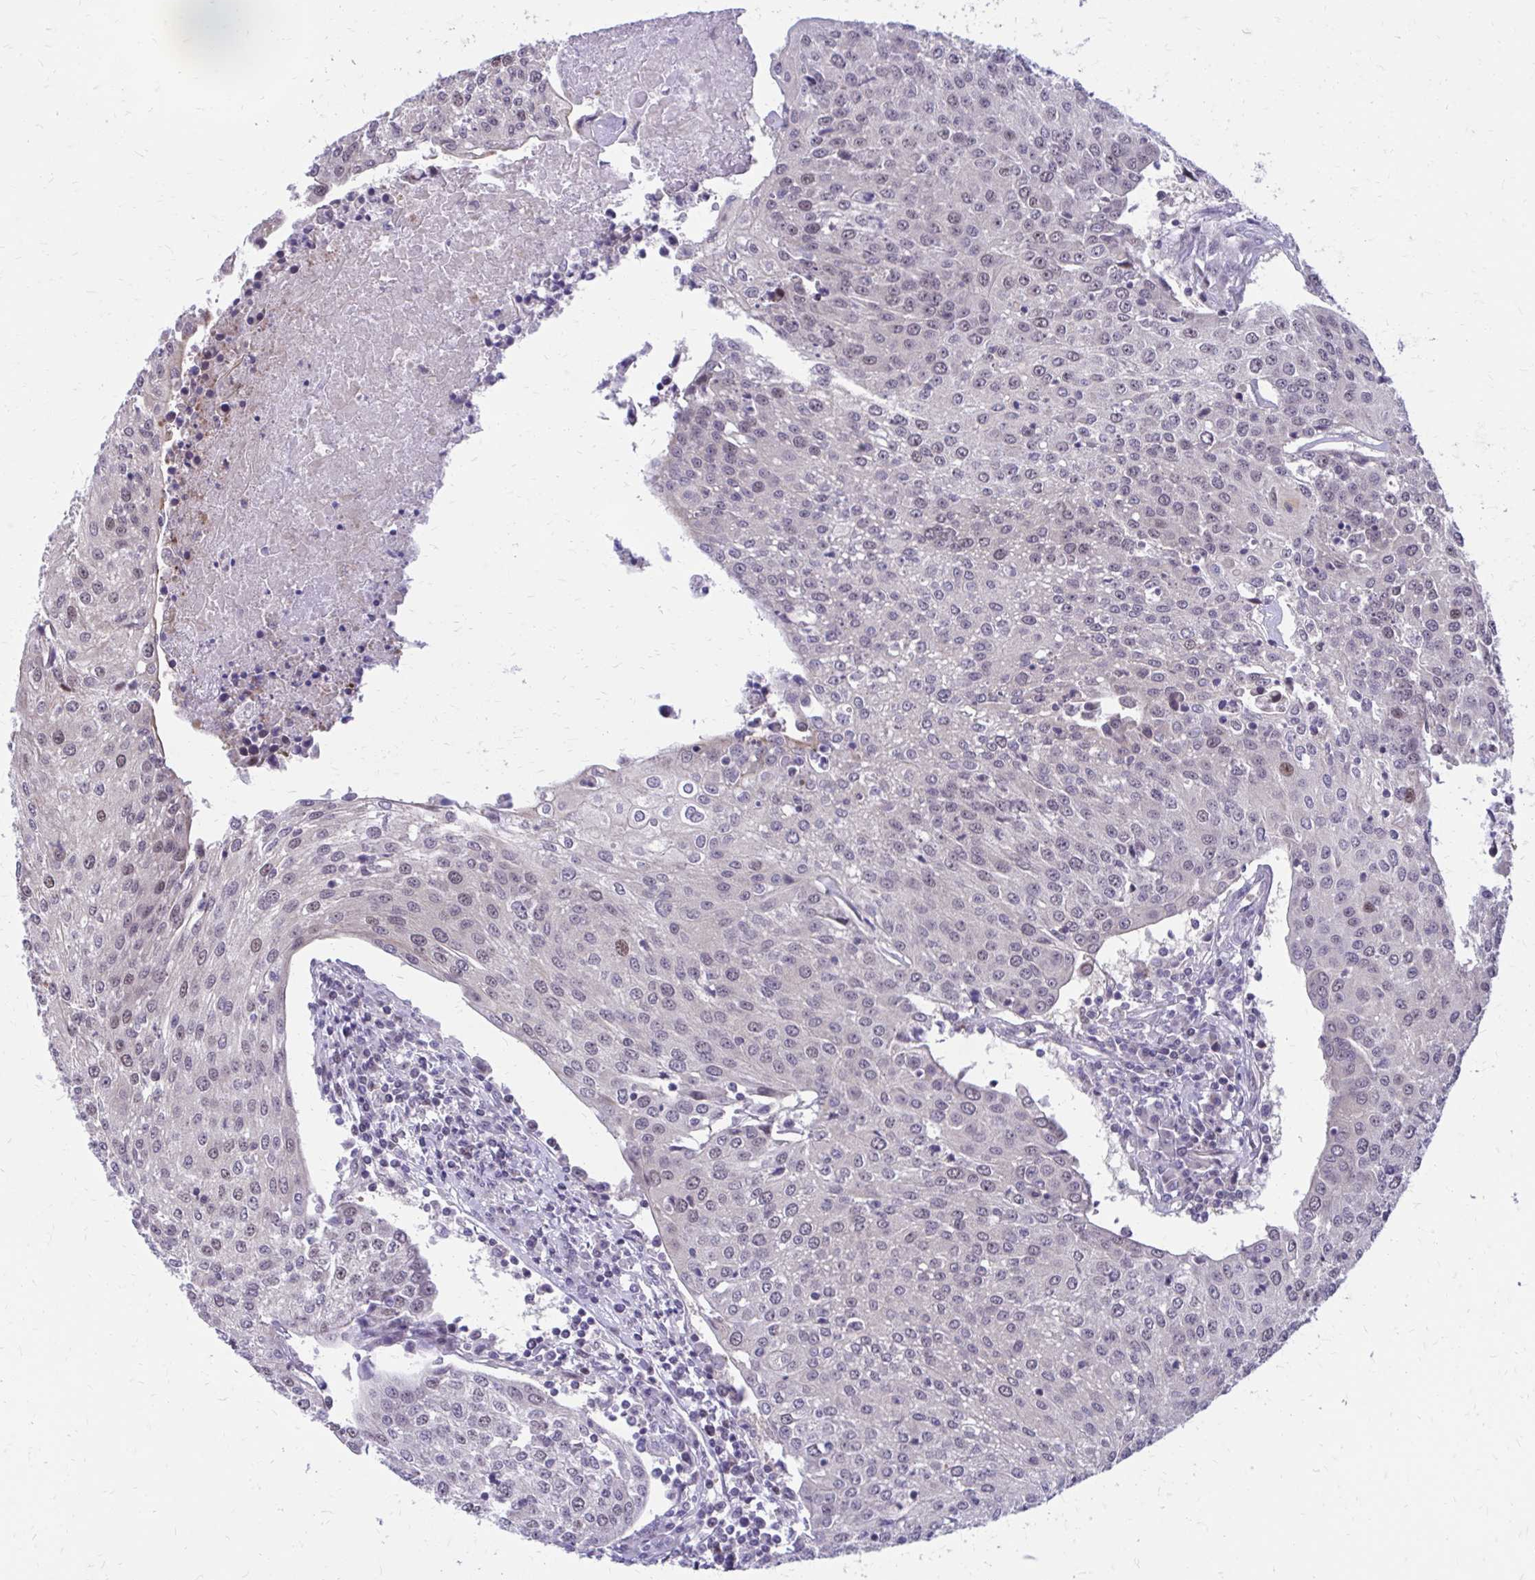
{"staining": {"intensity": "weak", "quantity": "25%-75%", "location": "nuclear"}, "tissue": "urothelial cancer", "cell_type": "Tumor cells", "image_type": "cancer", "snomed": [{"axis": "morphology", "description": "Urothelial carcinoma, High grade"}, {"axis": "topography", "description": "Urinary bladder"}], "caption": "Brown immunohistochemical staining in urothelial carcinoma (high-grade) shows weak nuclear positivity in approximately 25%-75% of tumor cells.", "gene": "ANKRD30B", "patient": {"sex": "female", "age": 85}}